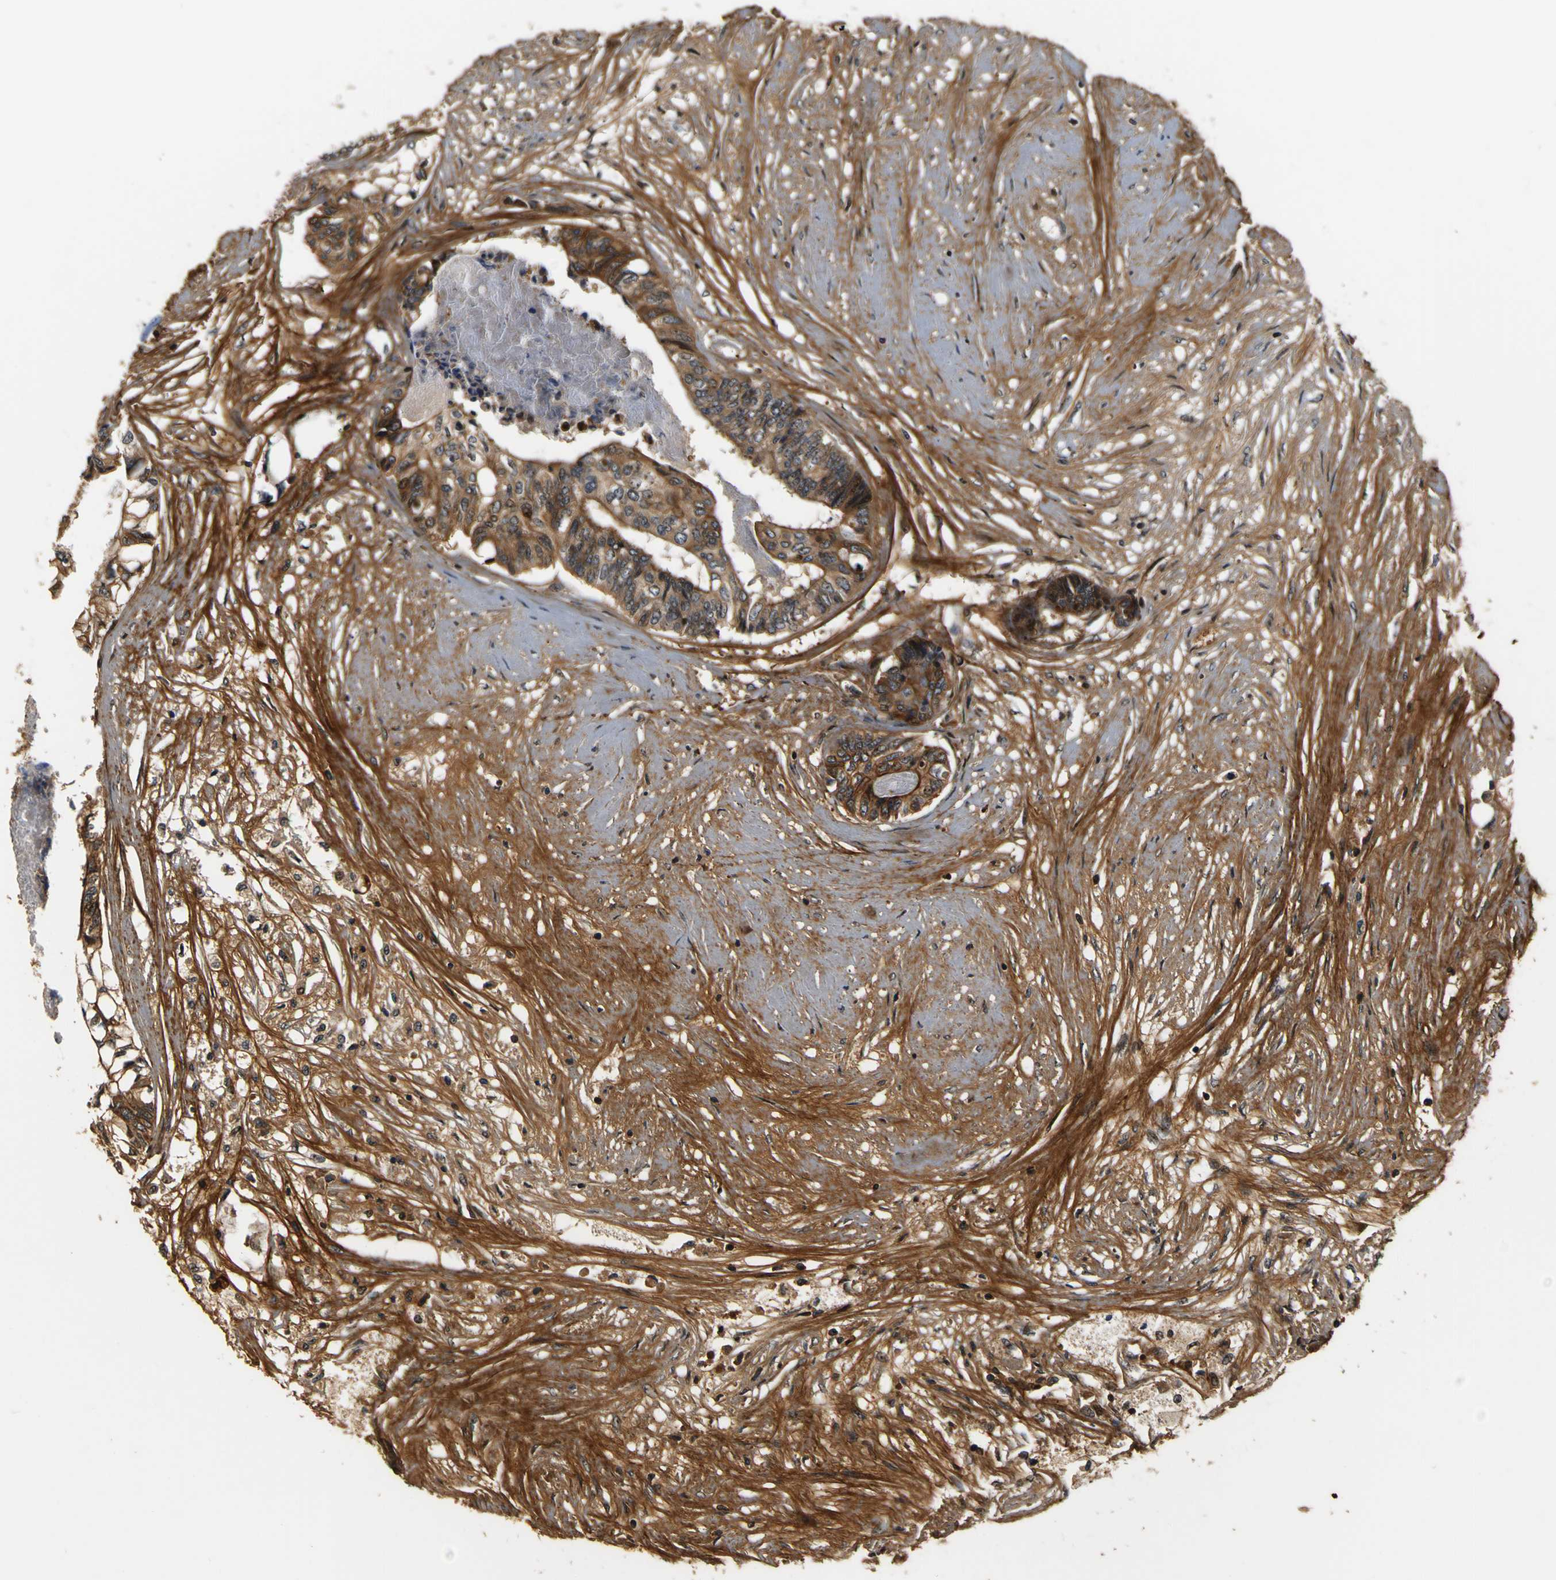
{"staining": {"intensity": "moderate", "quantity": ">75%", "location": "cytoplasmic/membranous"}, "tissue": "colorectal cancer", "cell_type": "Tumor cells", "image_type": "cancer", "snomed": [{"axis": "morphology", "description": "Adenocarcinoma, NOS"}, {"axis": "topography", "description": "Rectum"}], "caption": "Tumor cells display medium levels of moderate cytoplasmic/membranous expression in approximately >75% of cells in human colorectal adenocarcinoma.", "gene": "LRP4", "patient": {"sex": "male", "age": 63}}